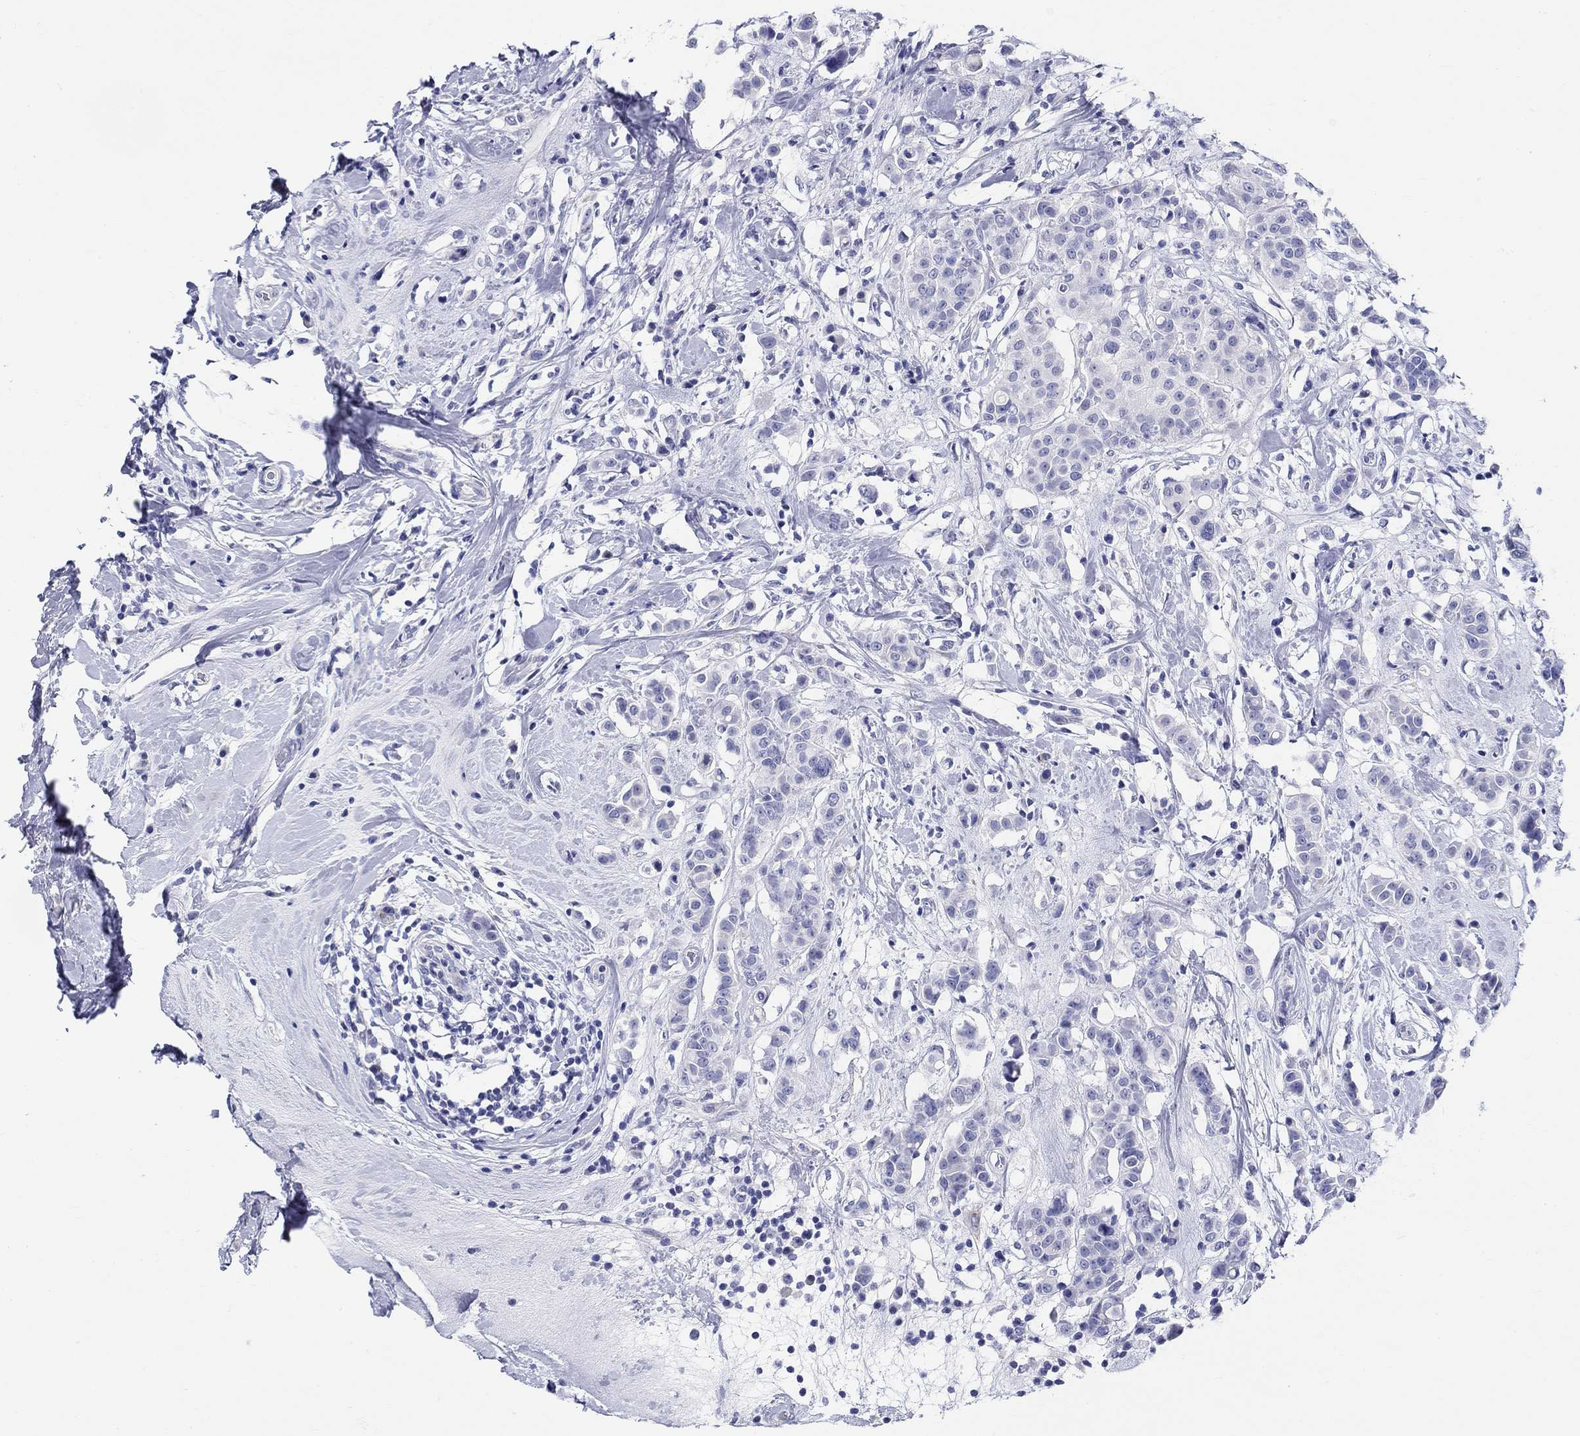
{"staining": {"intensity": "negative", "quantity": "none", "location": "none"}, "tissue": "breast cancer", "cell_type": "Tumor cells", "image_type": "cancer", "snomed": [{"axis": "morphology", "description": "Duct carcinoma"}, {"axis": "topography", "description": "Breast"}], "caption": "High power microscopy histopathology image of an IHC histopathology image of breast infiltrating ductal carcinoma, revealing no significant staining in tumor cells.", "gene": "CRYGS", "patient": {"sex": "female", "age": 27}}